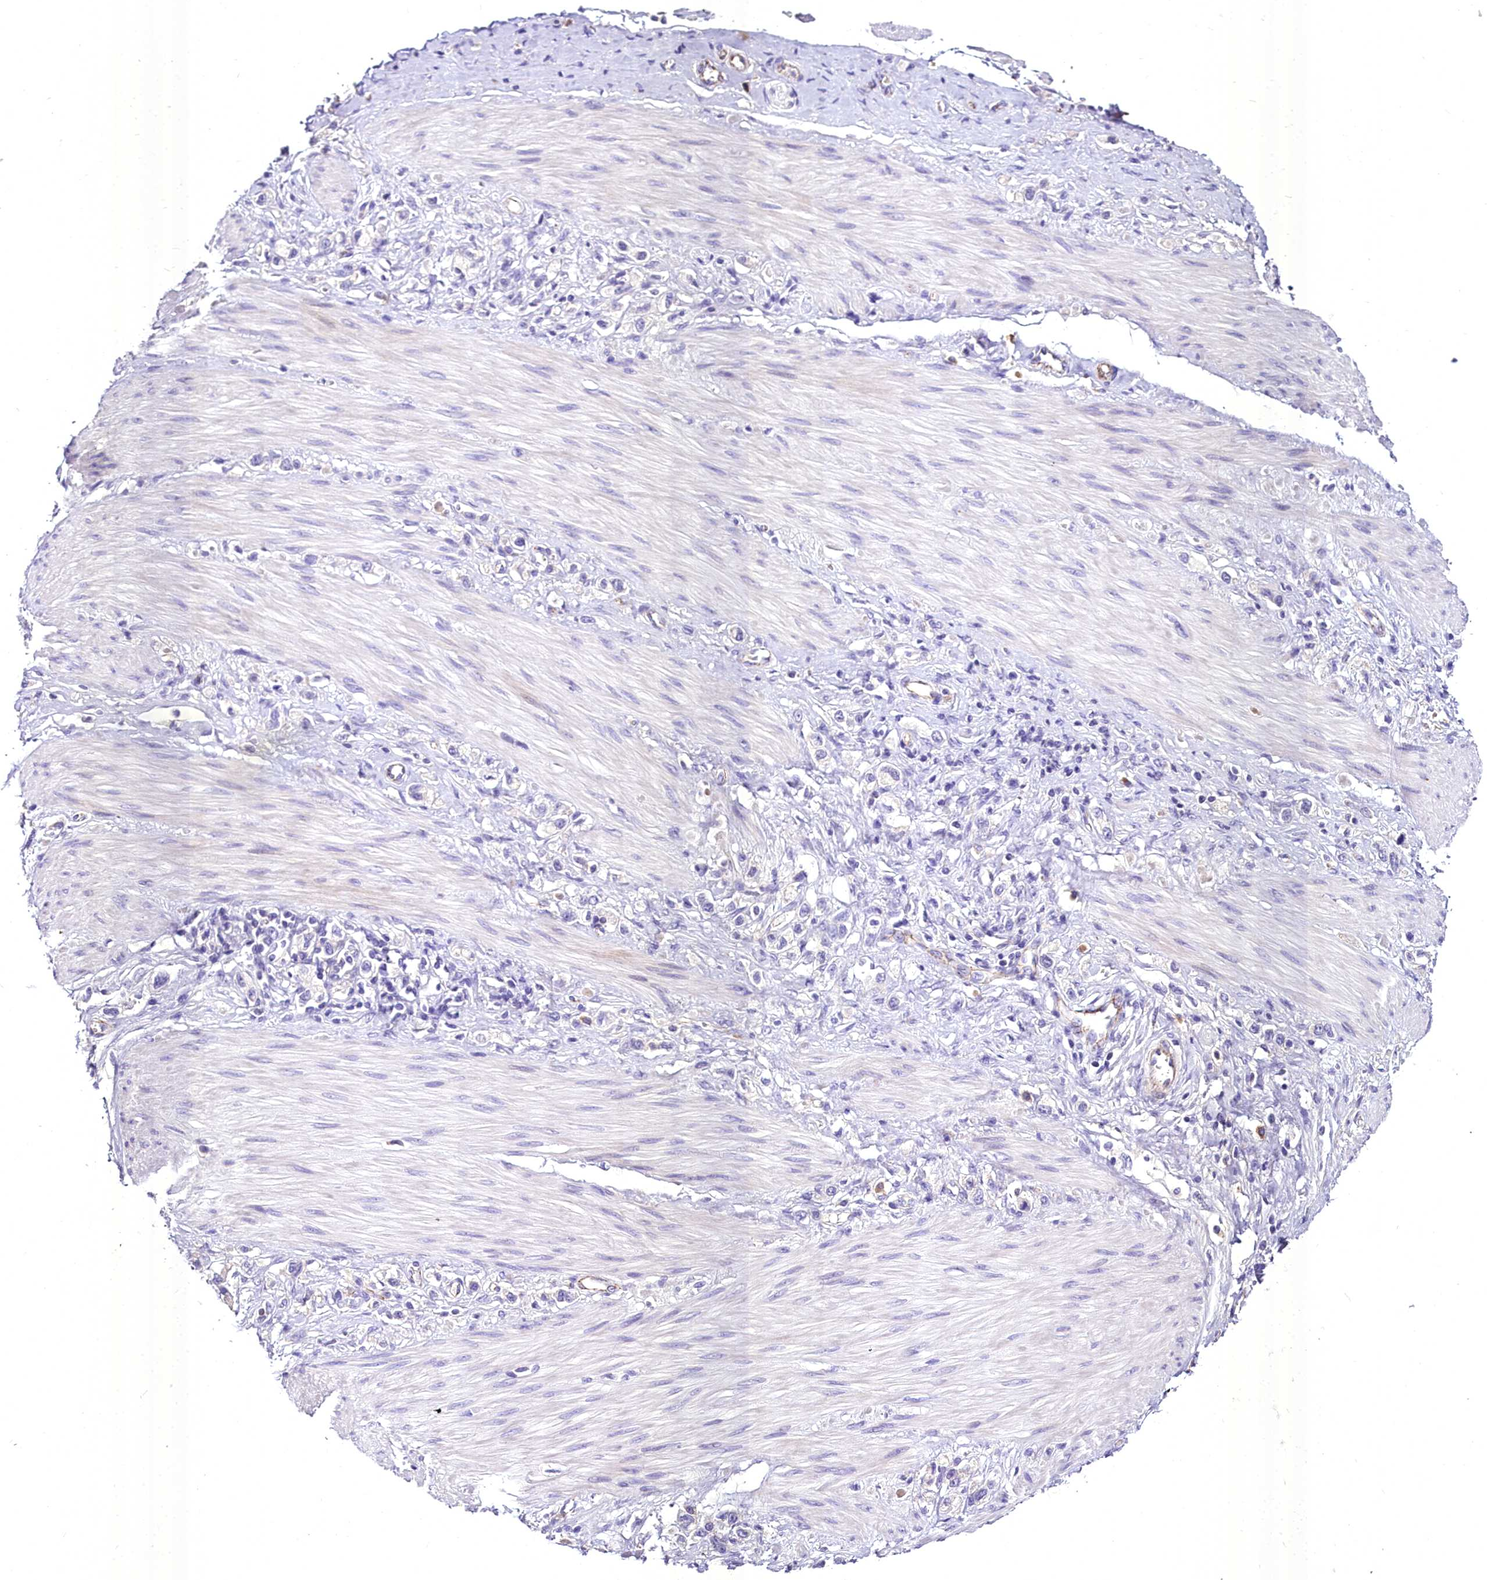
{"staining": {"intensity": "negative", "quantity": "none", "location": "none"}, "tissue": "stomach cancer", "cell_type": "Tumor cells", "image_type": "cancer", "snomed": [{"axis": "morphology", "description": "Adenocarcinoma, NOS"}, {"axis": "topography", "description": "Stomach"}], "caption": "A high-resolution histopathology image shows IHC staining of adenocarcinoma (stomach), which demonstrates no significant positivity in tumor cells.", "gene": "MS4A18", "patient": {"sex": "female", "age": 65}}